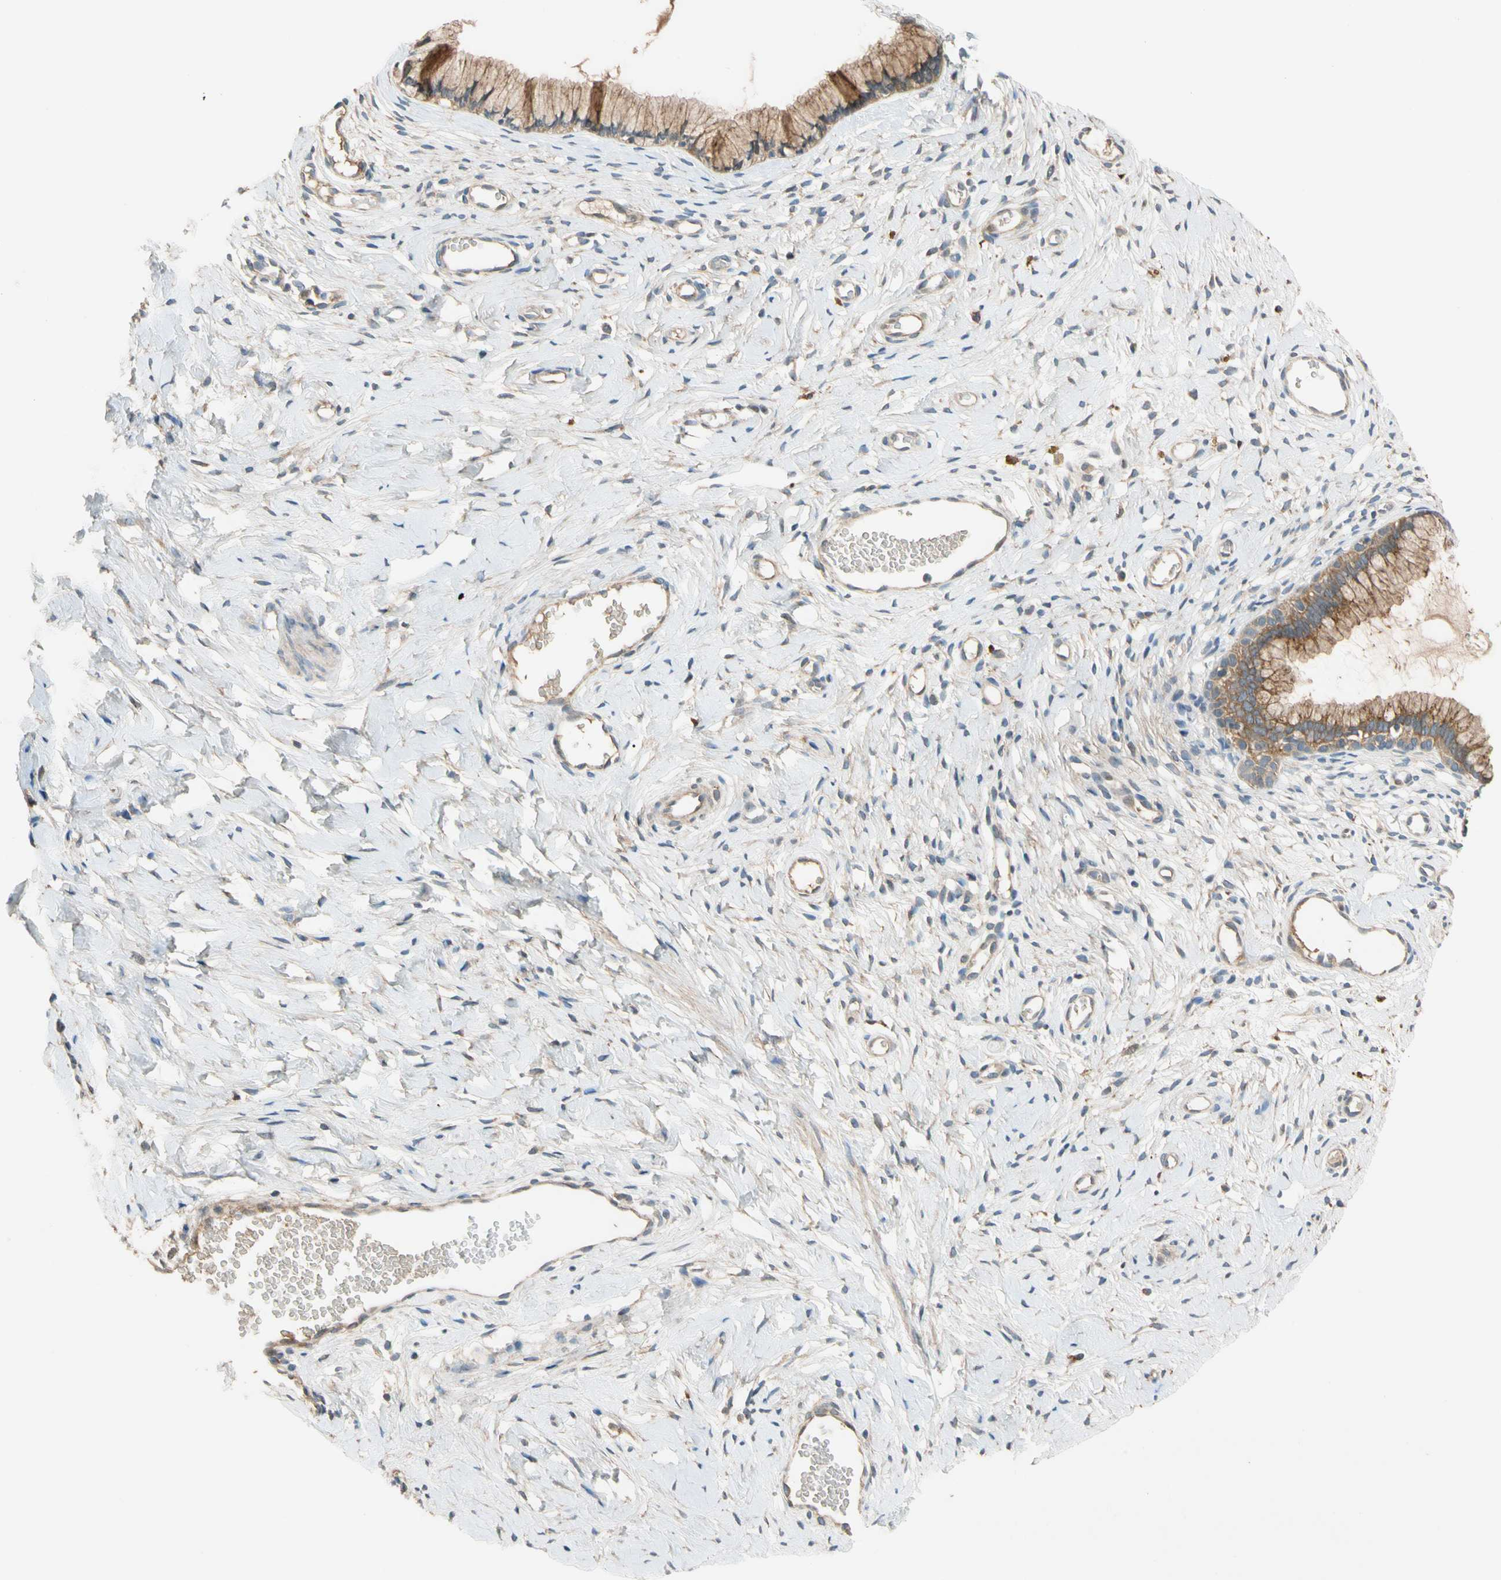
{"staining": {"intensity": "moderate", "quantity": ">75%", "location": "cytoplasmic/membranous"}, "tissue": "cervix", "cell_type": "Glandular cells", "image_type": "normal", "snomed": [{"axis": "morphology", "description": "Normal tissue, NOS"}, {"axis": "topography", "description": "Cervix"}], "caption": "The micrograph shows a brown stain indicating the presence of a protein in the cytoplasmic/membranous of glandular cells in cervix. The staining was performed using DAB (3,3'-diaminobenzidine), with brown indicating positive protein expression. Nuclei are stained blue with hematoxylin.", "gene": "USP12", "patient": {"sex": "female", "age": 65}}